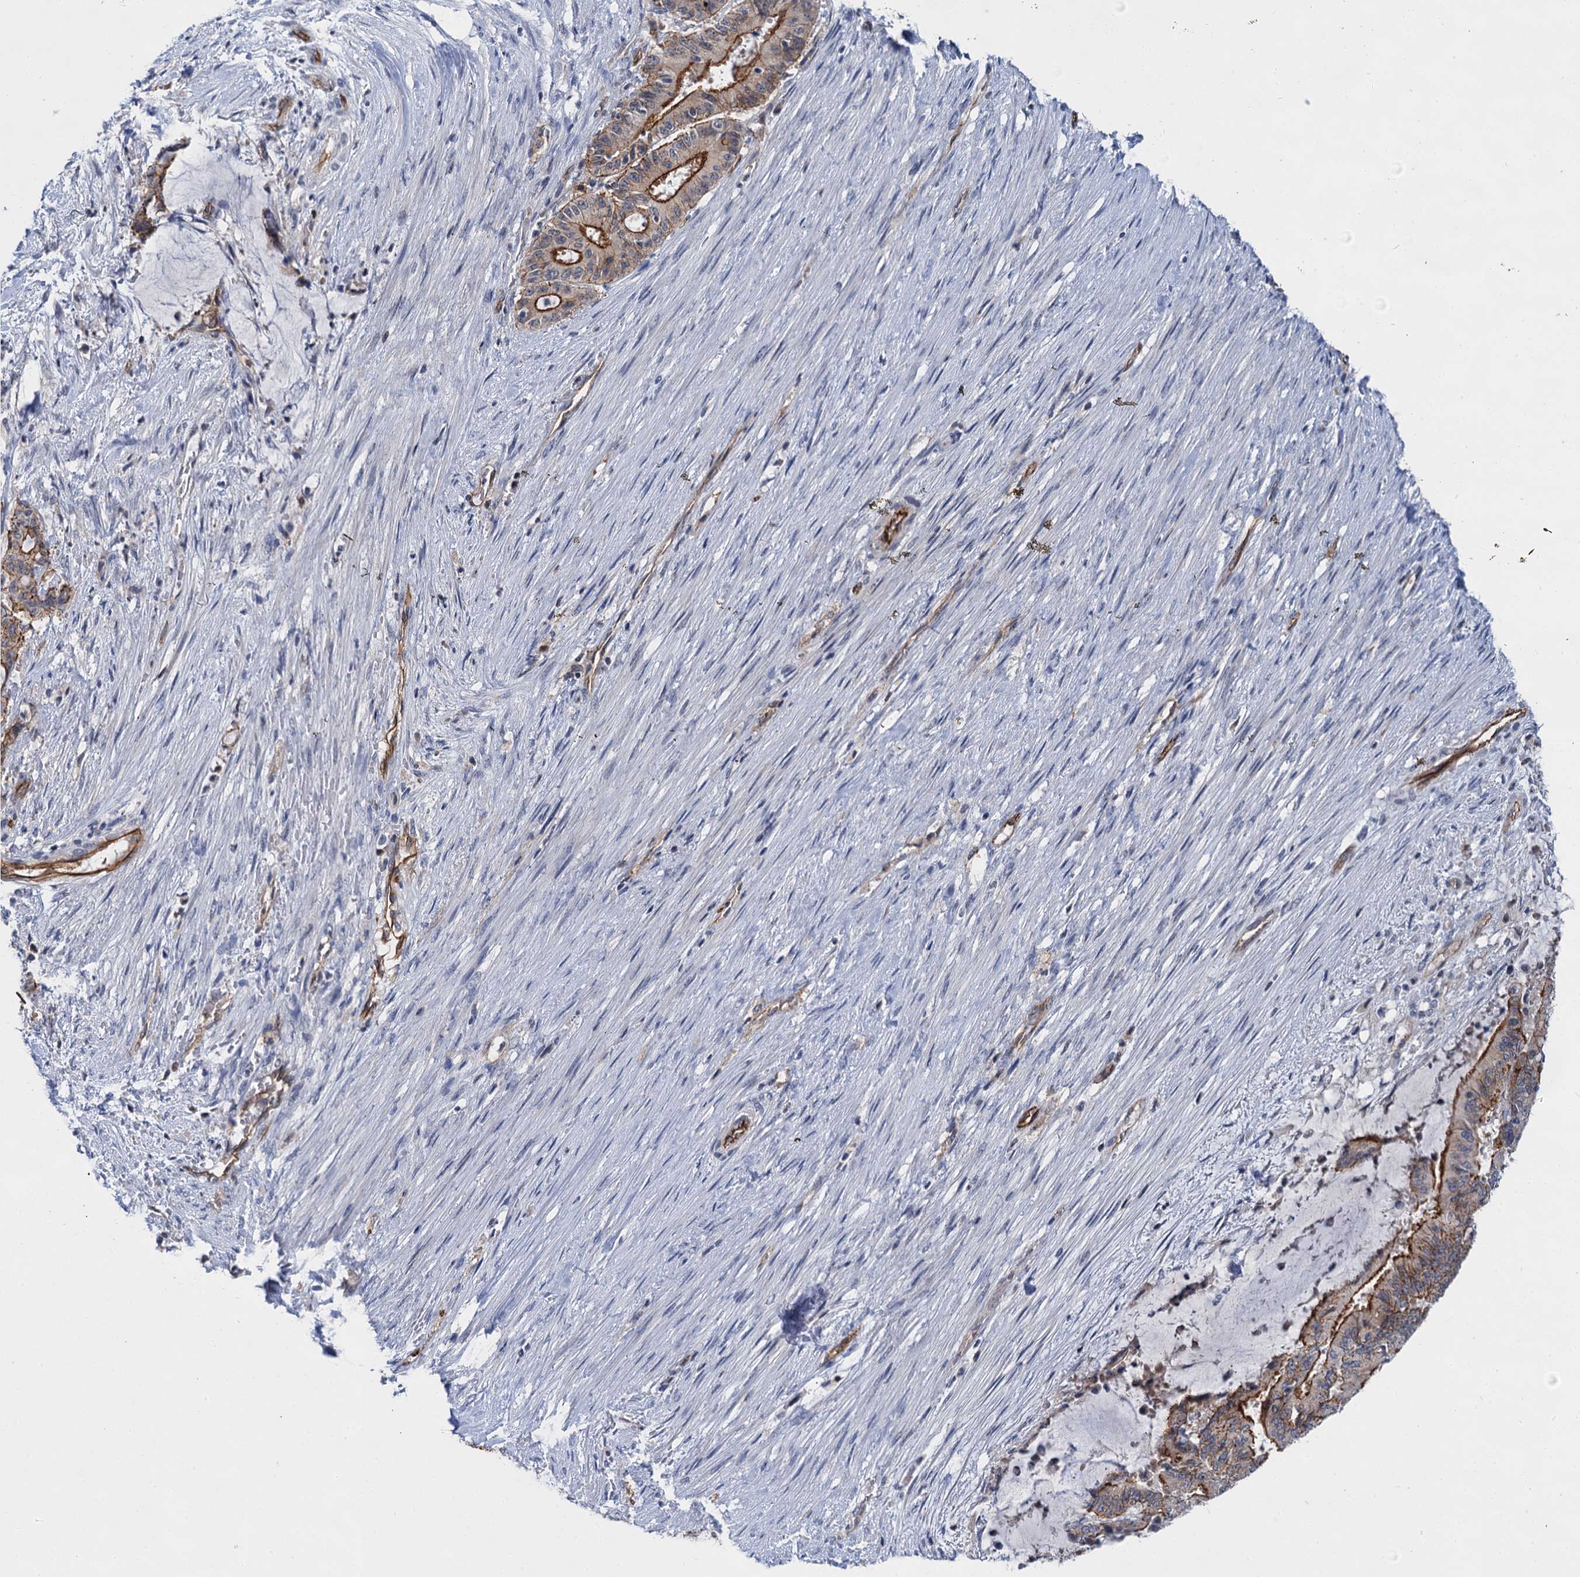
{"staining": {"intensity": "strong", "quantity": ">75%", "location": "cytoplasmic/membranous"}, "tissue": "liver cancer", "cell_type": "Tumor cells", "image_type": "cancer", "snomed": [{"axis": "morphology", "description": "Normal tissue, NOS"}, {"axis": "morphology", "description": "Cholangiocarcinoma"}, {"axis": "topography", "description": "Liver"}, {"axis": "topography", "description": "Peripheral nerve tissue"}], "caption": "Cholangiocarcinoma (liver) stained for a protein (brown) demonstrates strong cytoplasmic/membranous positive positivity in about >75% of tumor cells.", "gene": "ABLIM1", "patient": {"sex": "female", "age": 73}}